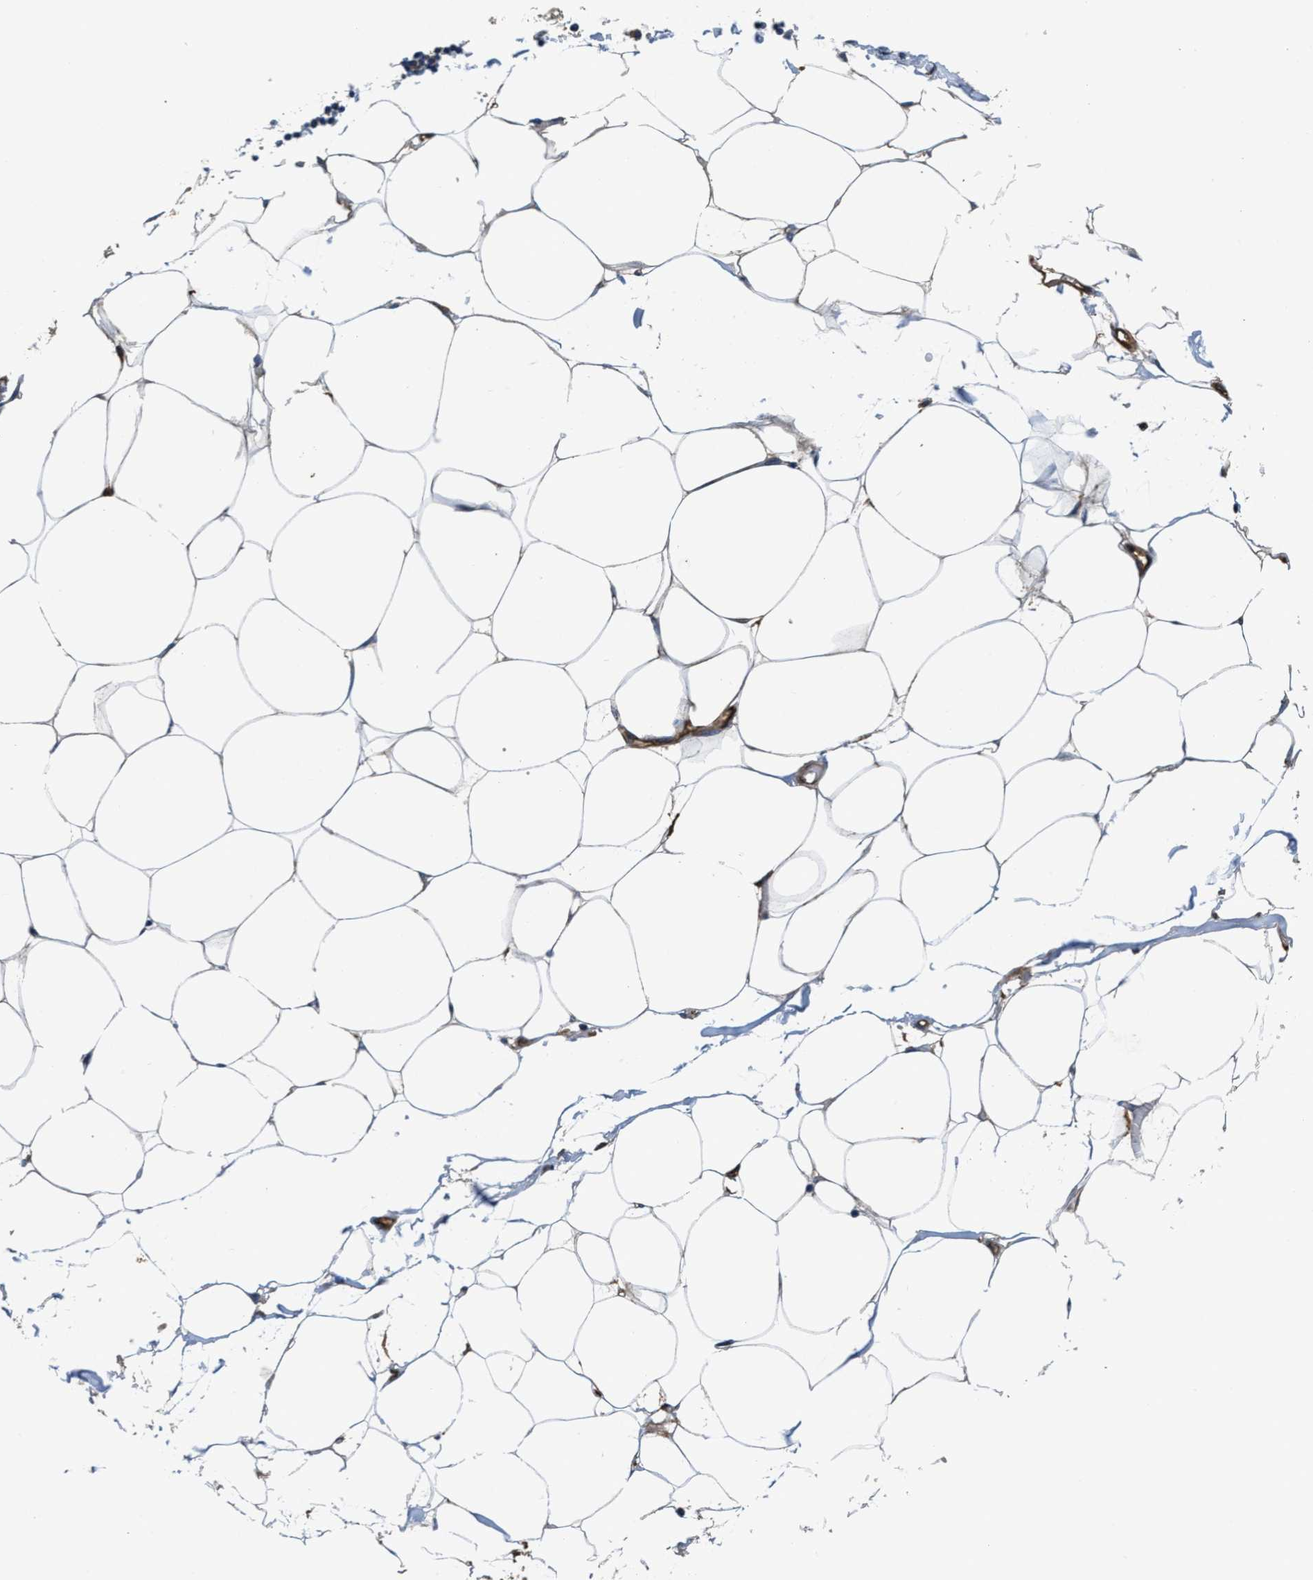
{"staining": {"intensity": "weak", "quantity": "<25%", "location": "cytoplasmic/membranous"}, "tissue": "adipose tissue", "cell_type": "Adipocytes", "image_type": "normal", "snomed": [{"axis": "morphology", "description": "Normal tissue, NOS"}, {"axis": "morphology", "description": "Adenocarcinoma, NOS"}, {"axis": "topography", "description": "Colon"}, {"axis": "topography", "description": "Peripheral nerve tissue"}], "caption": "The immunohistochemistry (IHC) image has no significant positivity in adipocytes of adipose tissue. (IHC, brightfield microscopy, high magnification).", "gene": "PEG10", "patient": {"sex": "male", "age": 14}}